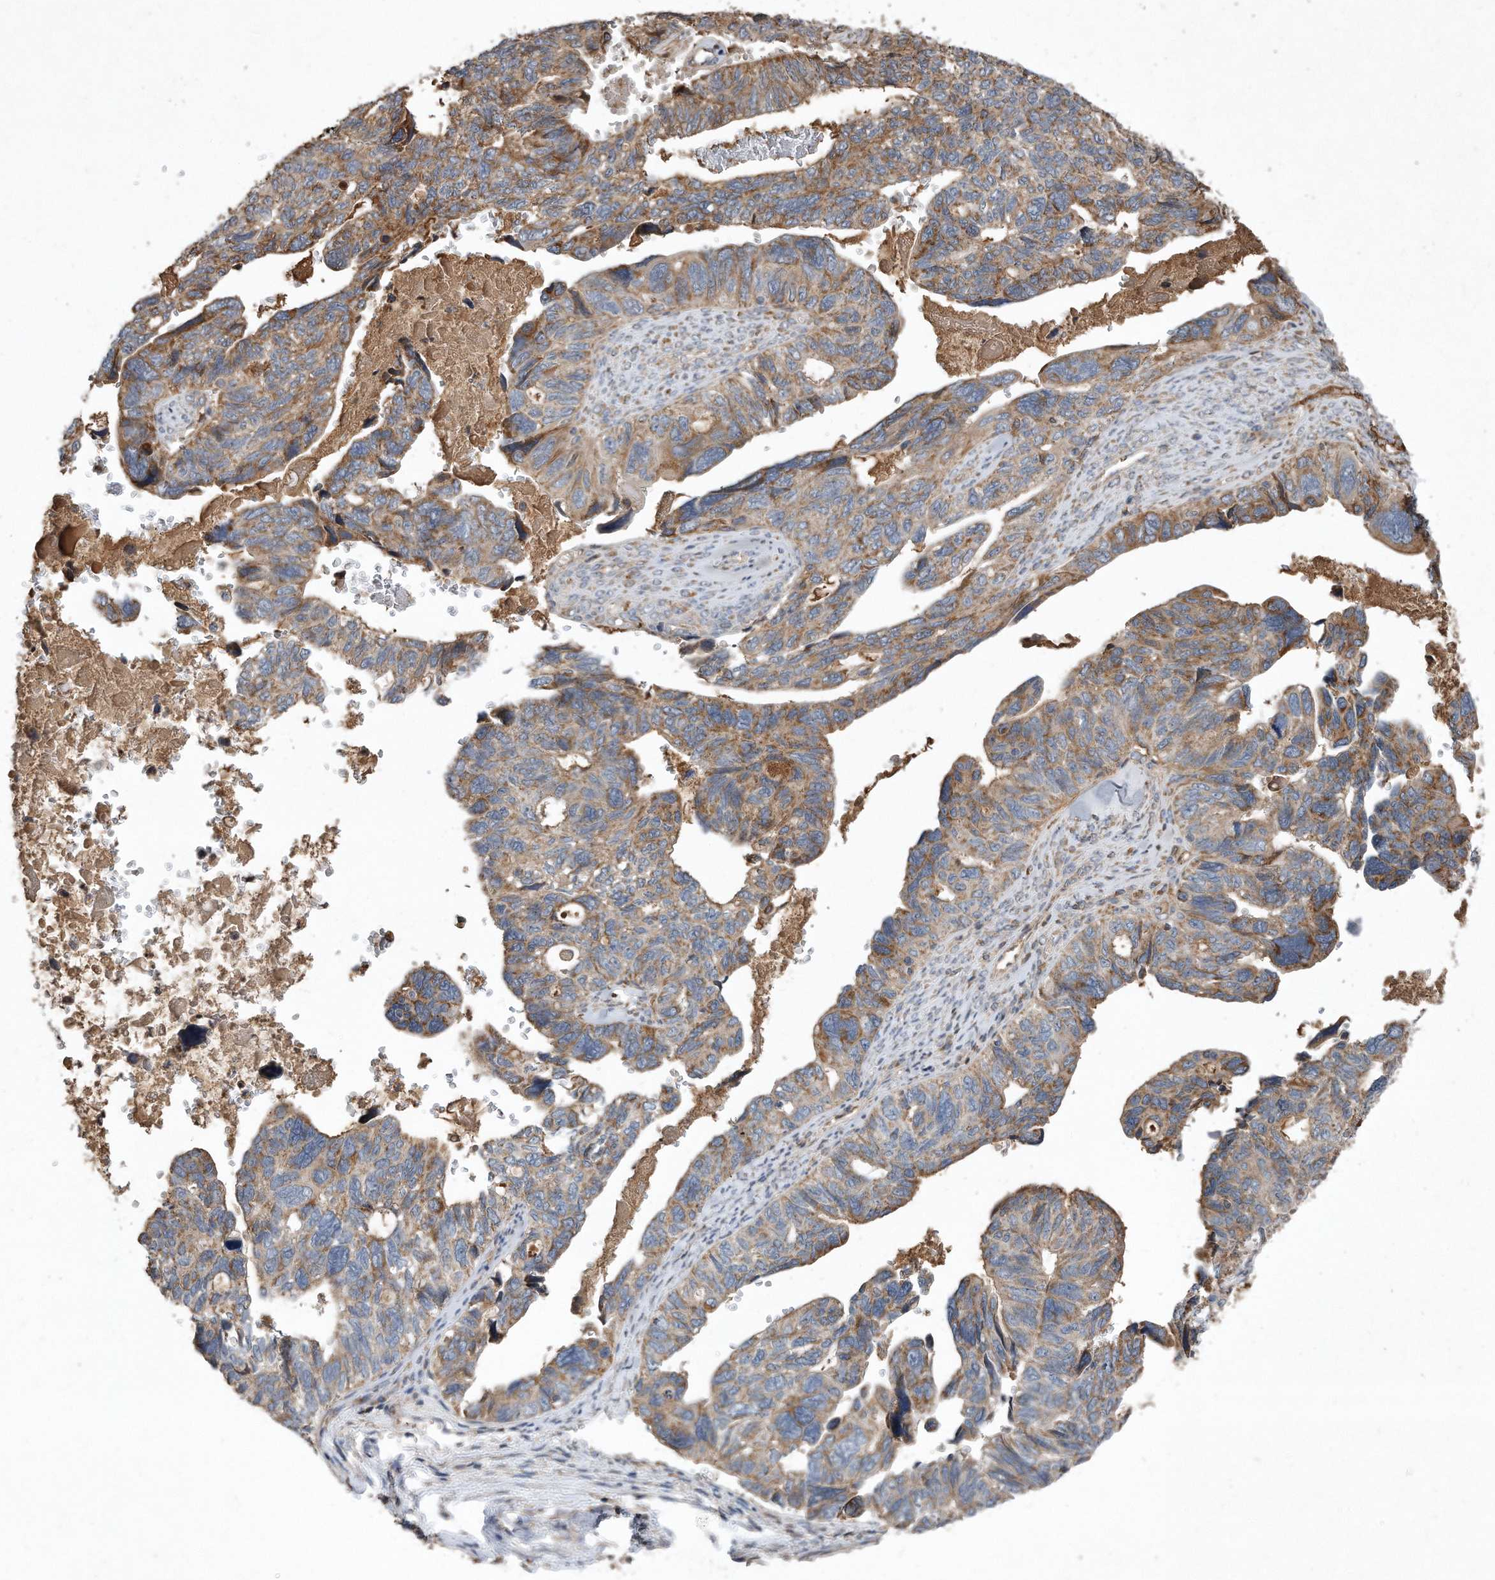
{"staining": {"intensity": "moderate", "quantity": ">75%", "location": "cytoplasmic/membranous"}, "tissue": "ovarian cancer", "cell_type": "Tumor cells", "image_type": "cancer", "snomed": [{"axis": "morphology", "description": "Cystadenocarcinoma, serous, NOS"}, {"axis": "topography", "description": "Ovary"}], "caption": "The immunohistochemical stain highlights moderate cytoplasmic/membranous positivity in tumor cells of serous cystadenocarcinoma (ovarian) tissue. Nuclei are stained in blue.", "gene": "SDHA", "patient": {"sex": "female", "age": 79}}